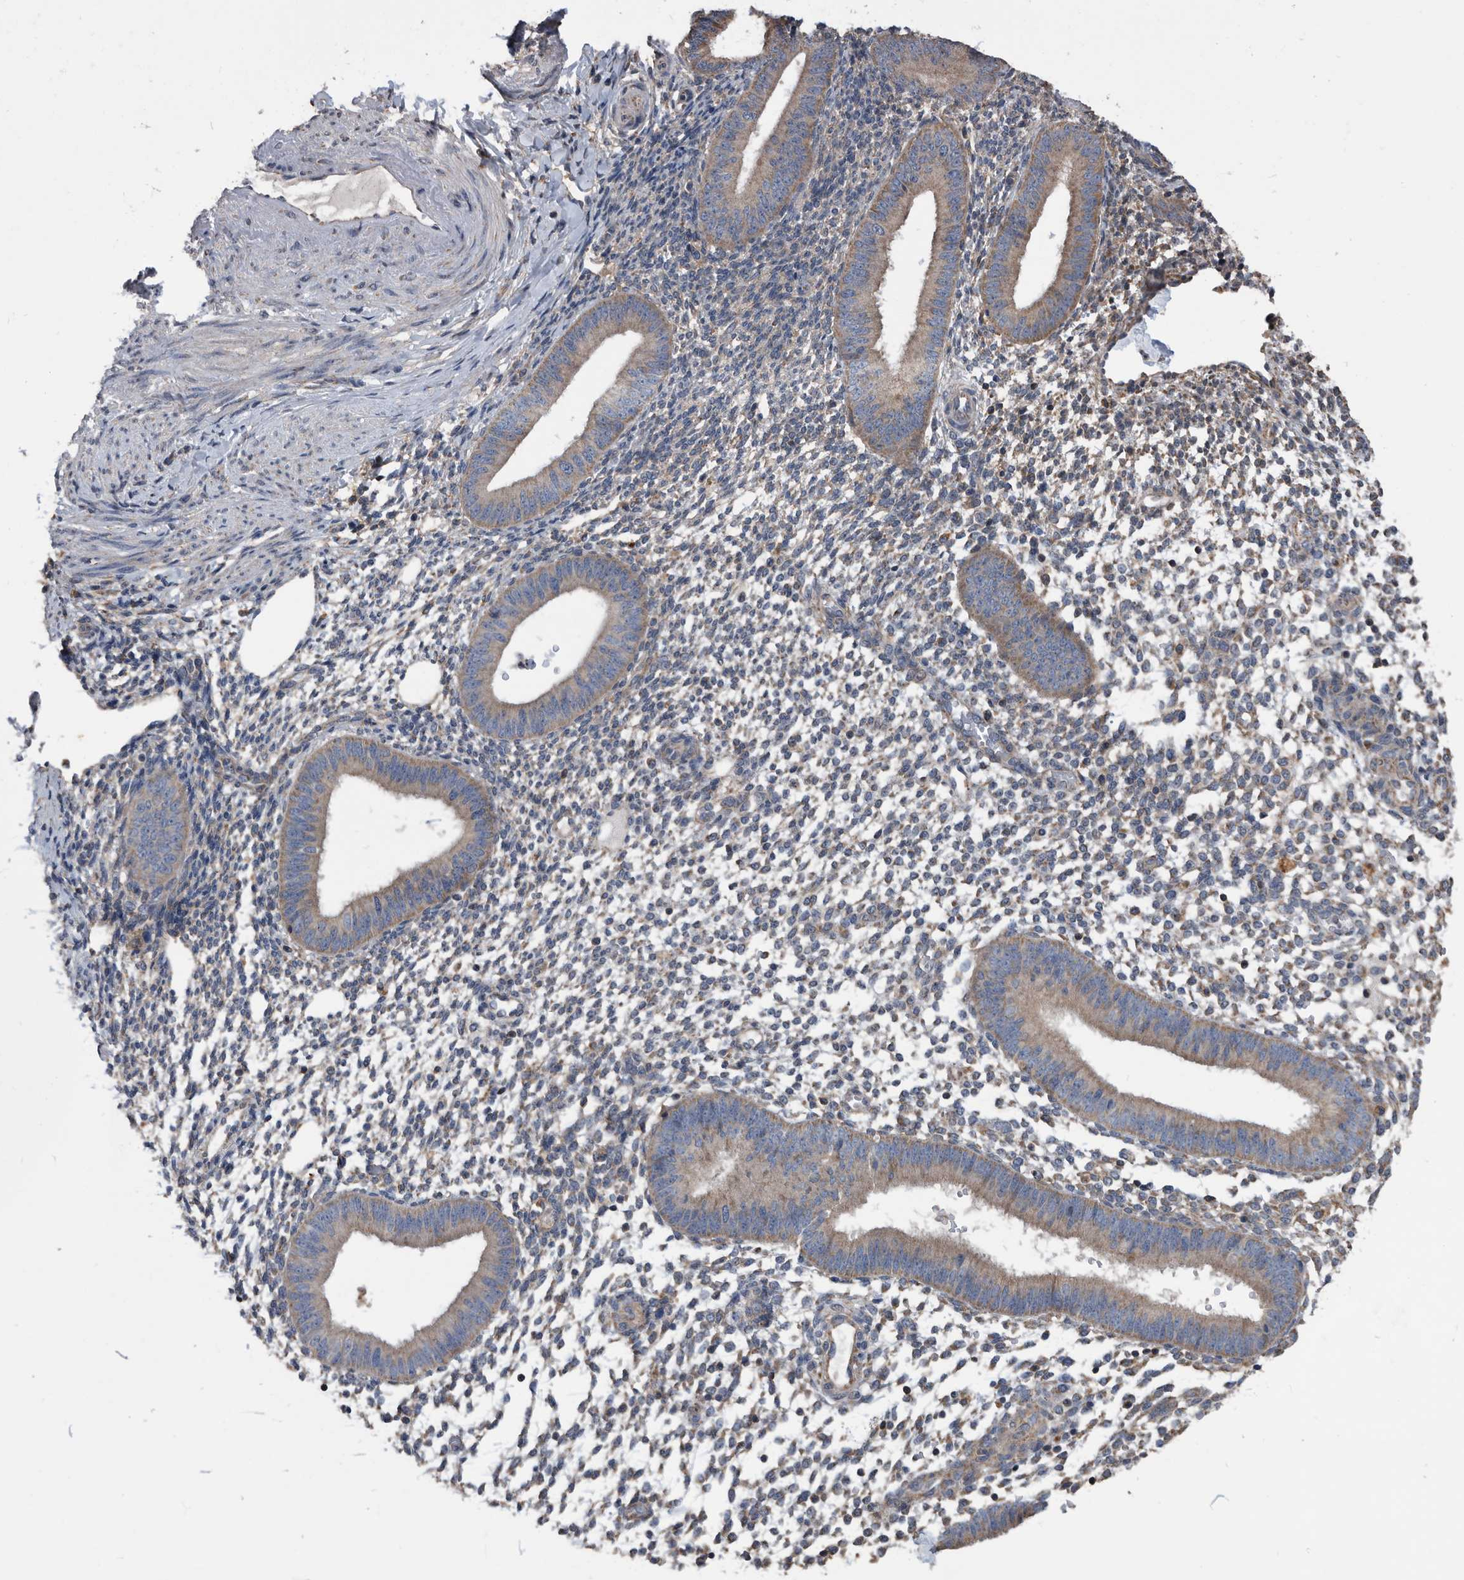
{"staining": {"intensity": "moderate", "quantity": "25%-75%", "location": "cytoplasmic/membranous"}, "tissue": "endometrium", "cell_type": "Cells in endometrial stroma", "image_type": "normal", "snomed": [{"axis": "morphology", "description": "Normal tissue, NOS"}, {"axis": "topography", "description": "Uterus"}, {"axis": "topography", "description": "Endometrium"}], "caption": "Protein expression by immunohistochemistry (IHC) shows moderate cytoplasmic/membranous expression in approximately 25%-75% of cells in endometrial stroma in normal endometrium.", "gene": "NRBP1", "patient": {"sex": "female", "age": 48}}